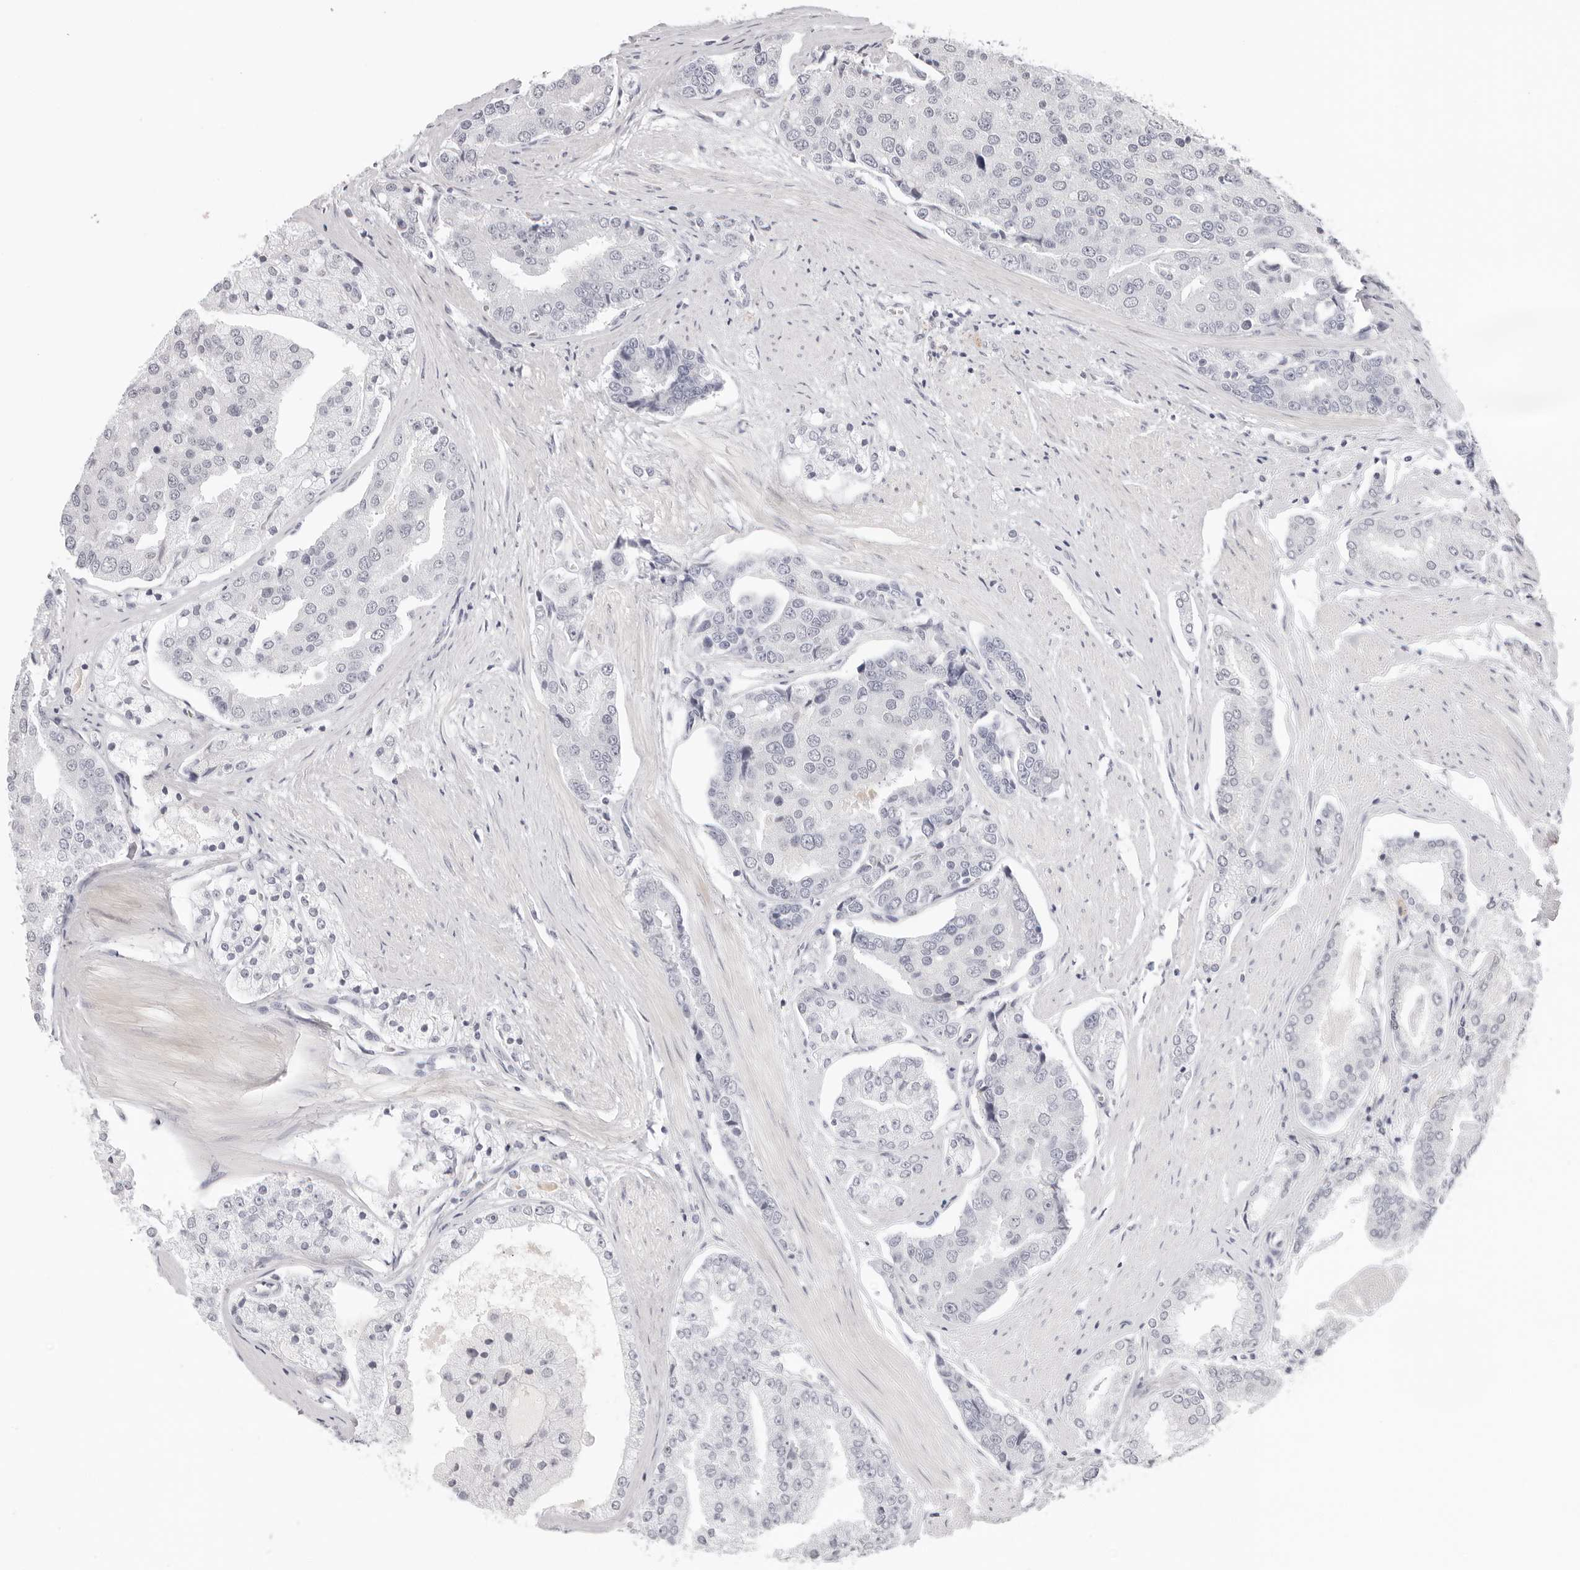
{"staining": {"intensity": "negative", "quantity": "none", "location": "none"}, "tissue": "prostate cancer", "cell_type": "Tumor cells", "image_type": "cancer", "snomed": [{"axis": "morphology", "description": "Adenocarcinoma, High grade"}, {"axis": "topography", "description": "Prostate"}], "caption": "Immunohistochemistry histopathology image of human adenocarcinoma (high-grade) (prostate) stained for a protein (brown), which shows no expression in tumor cells.", "gene": "STRADB", "patient": {"sex": "male", "age": 50}}